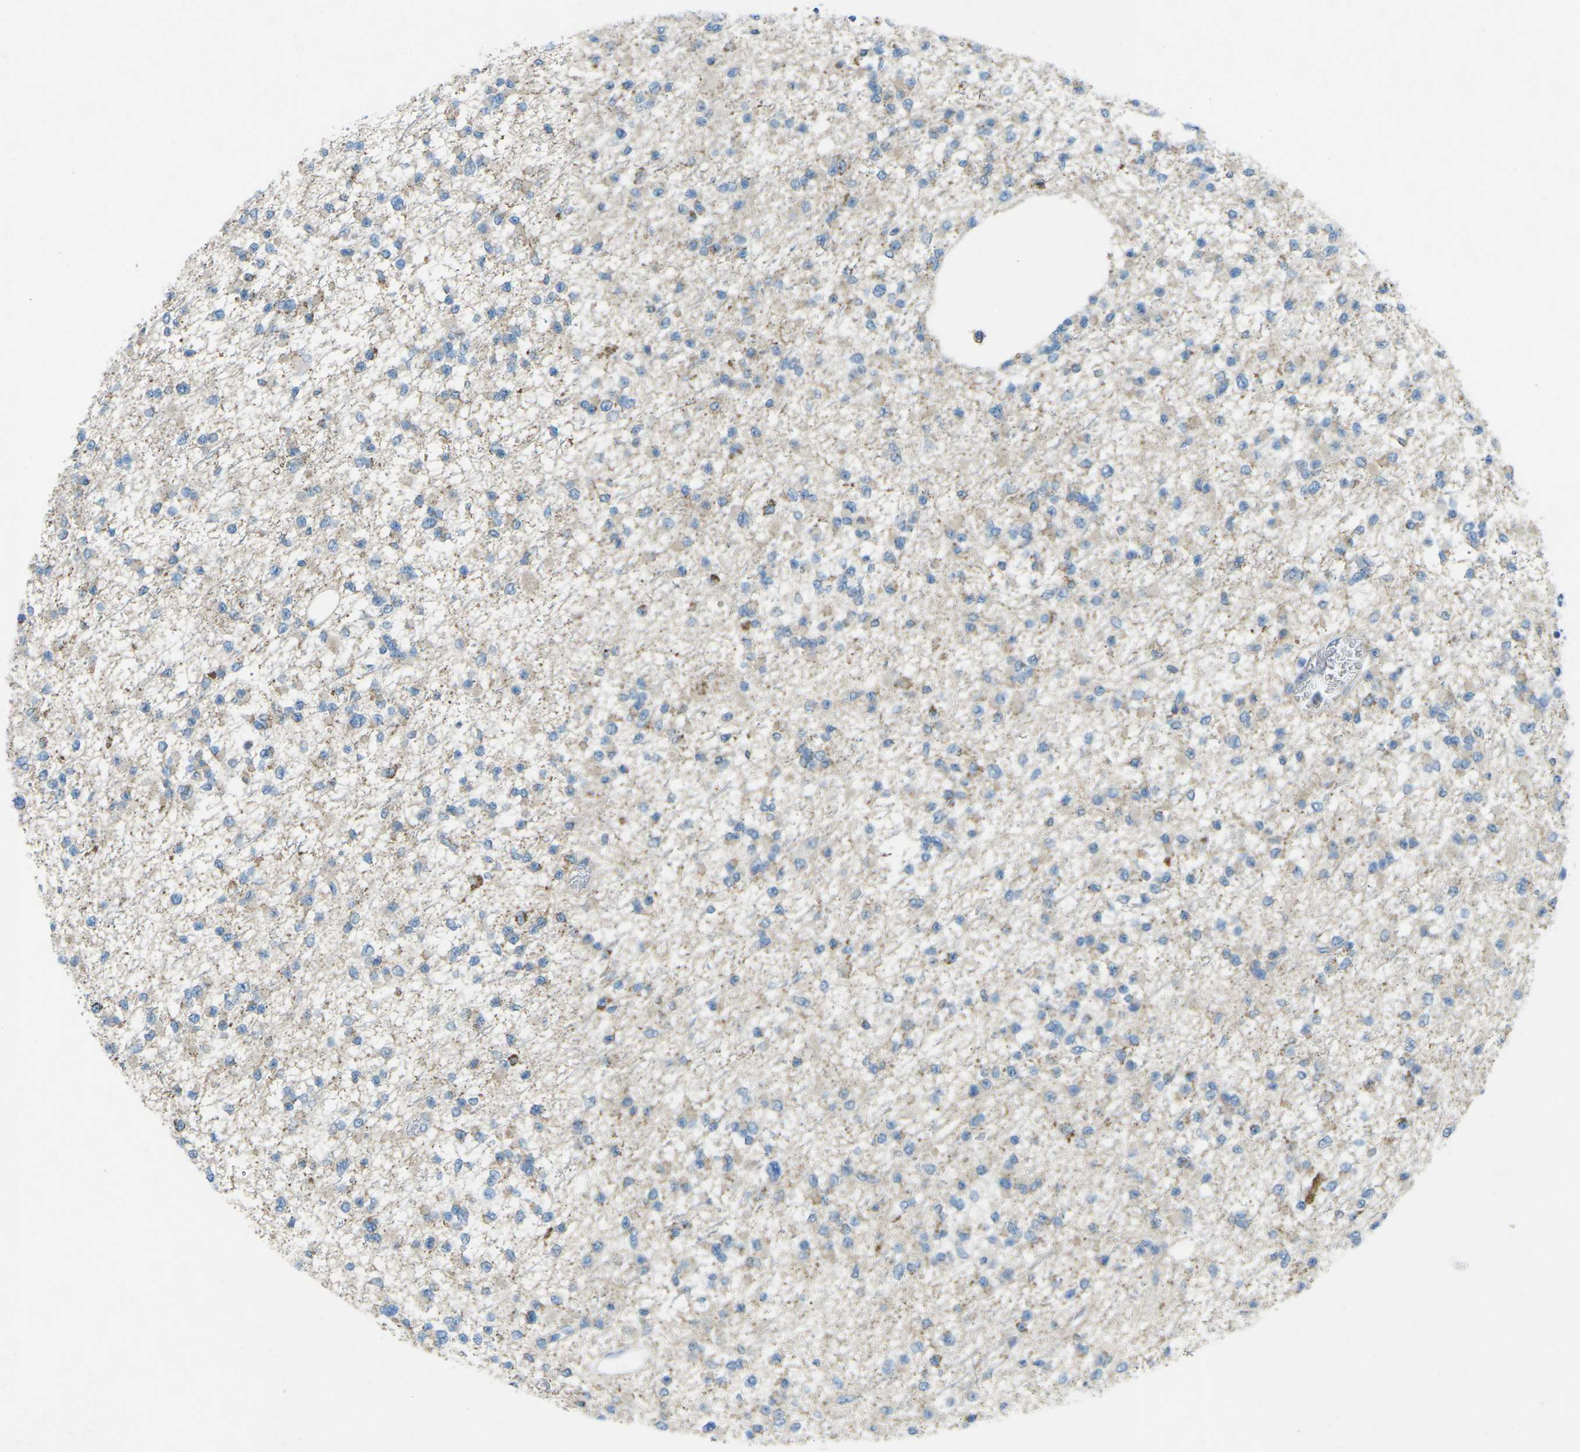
{"staining": {"intensity": "weak", "quantity": "<25%", "location": "cytoplasmic/membranous"}, "tissue": "glioma", "cell_type": "Tumor cells", "image_type": "cancer", "snomed": [{"axis": "morphology", "description": "Glioma, malignant, Low grade"}, {"axis": "topography", "description": "Brain"}], "caption": "The immunohistochemistry (IHC) photomicrograph has no significant expression in tumor cells of malignant glioma (low-grade) tissue. (DAB IHC, high magnification).", "gene": "STK11", "patient": {"sex": "female", "age": 22}}